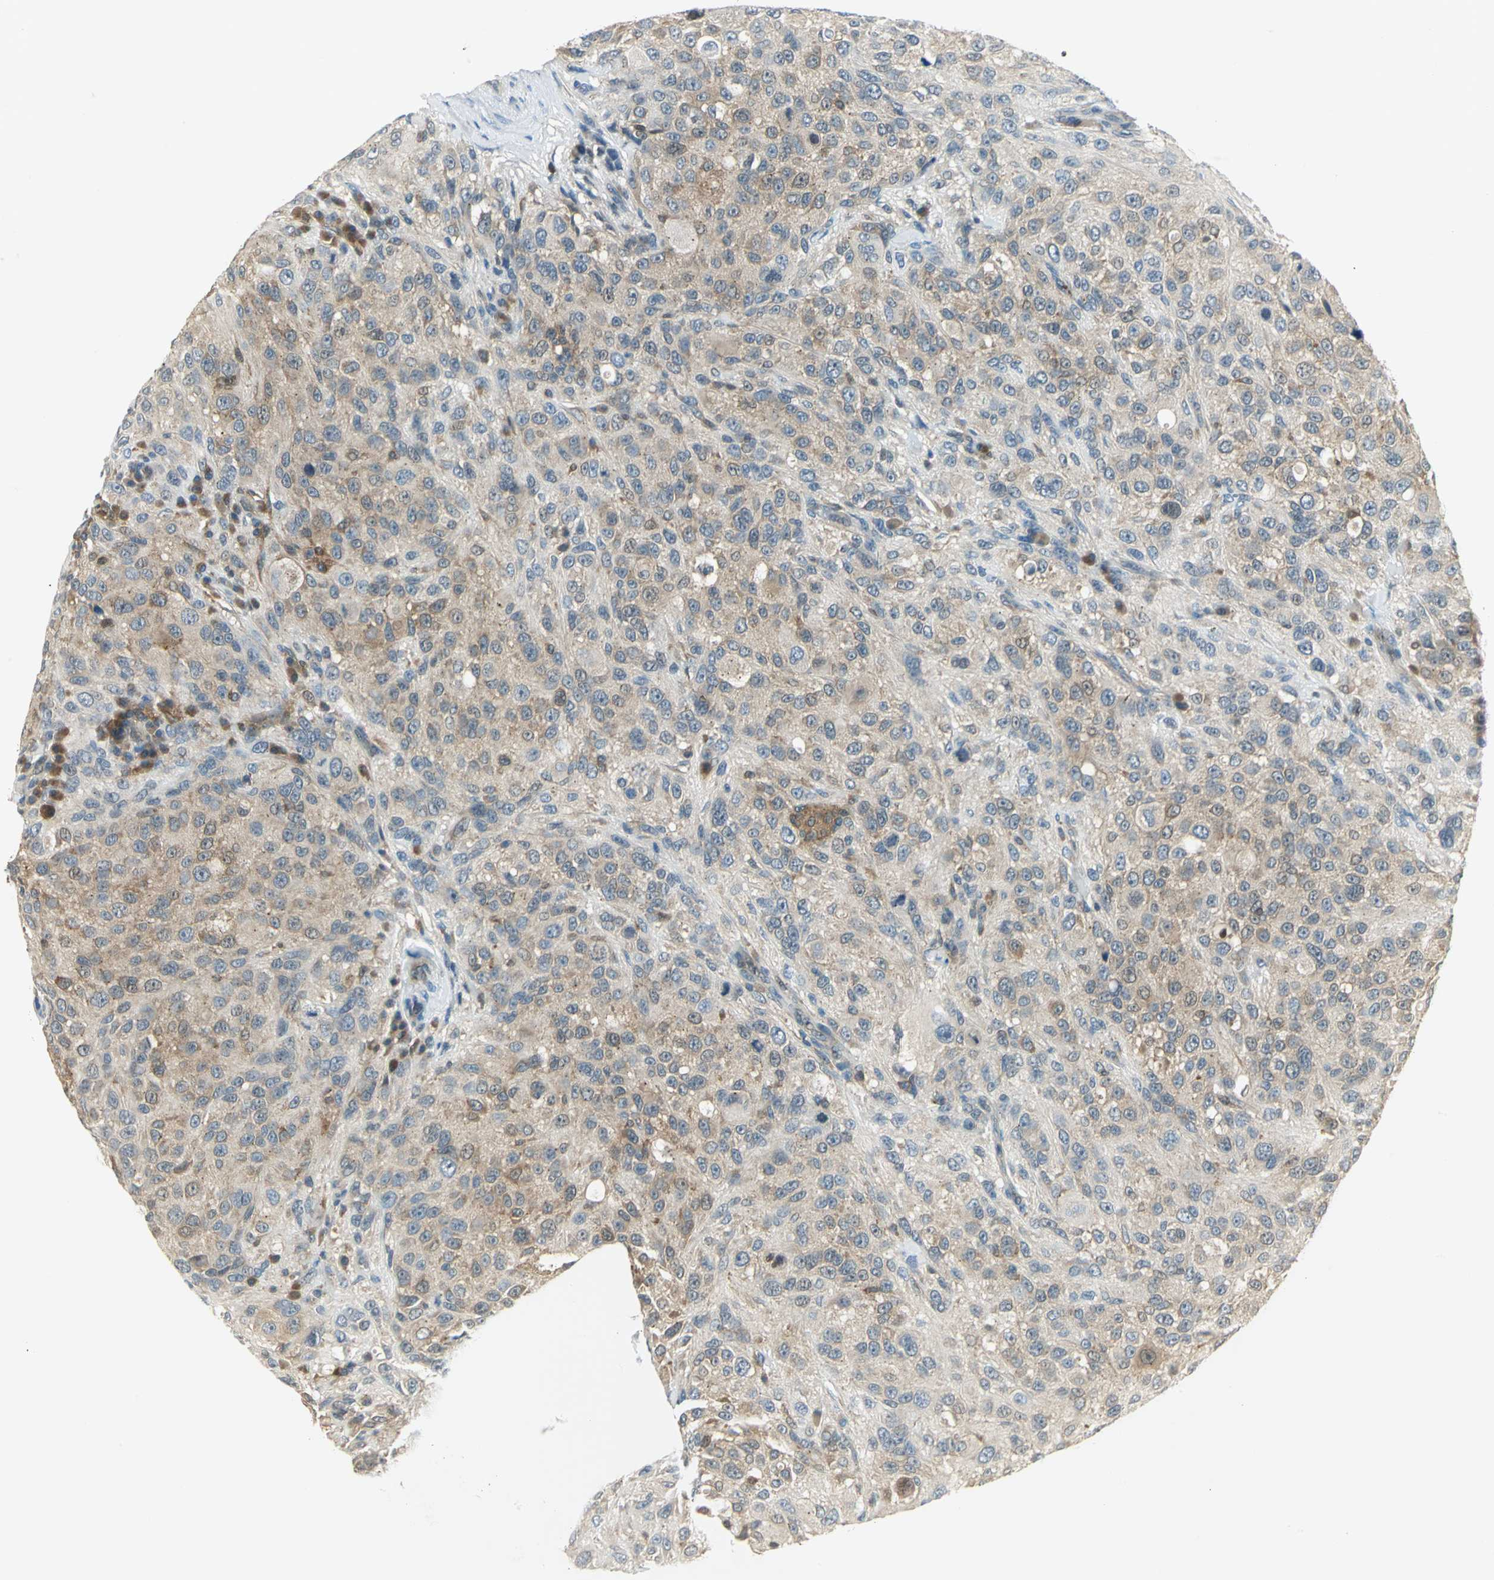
{"staining": {"intensity": "moderate", "quantity": ">75%", "location": "cytoplasmic/membranous"}, "tissue": "melanoma", "cell_type": "Tumor cells", "image_type": "cancer", "snomed": [{"axis": "morphology", "description": "Necrosis, NOS"}, {"axis": "morphology", "description": "Malignant melanoma, NOS"}, {"axis": "topography", "description": "Skin"}], "caption": "A histopathology image of melanoma stained for a protein shows moderate cytoplasmic/membranous brown staining in tumor cells. The staining was performed using DAB, with brown indicating positive protein expression. Nuclei are stained blue with hematoxylin.", "gene": "FYN", "patient": {"sex": "female", "age": 87}}